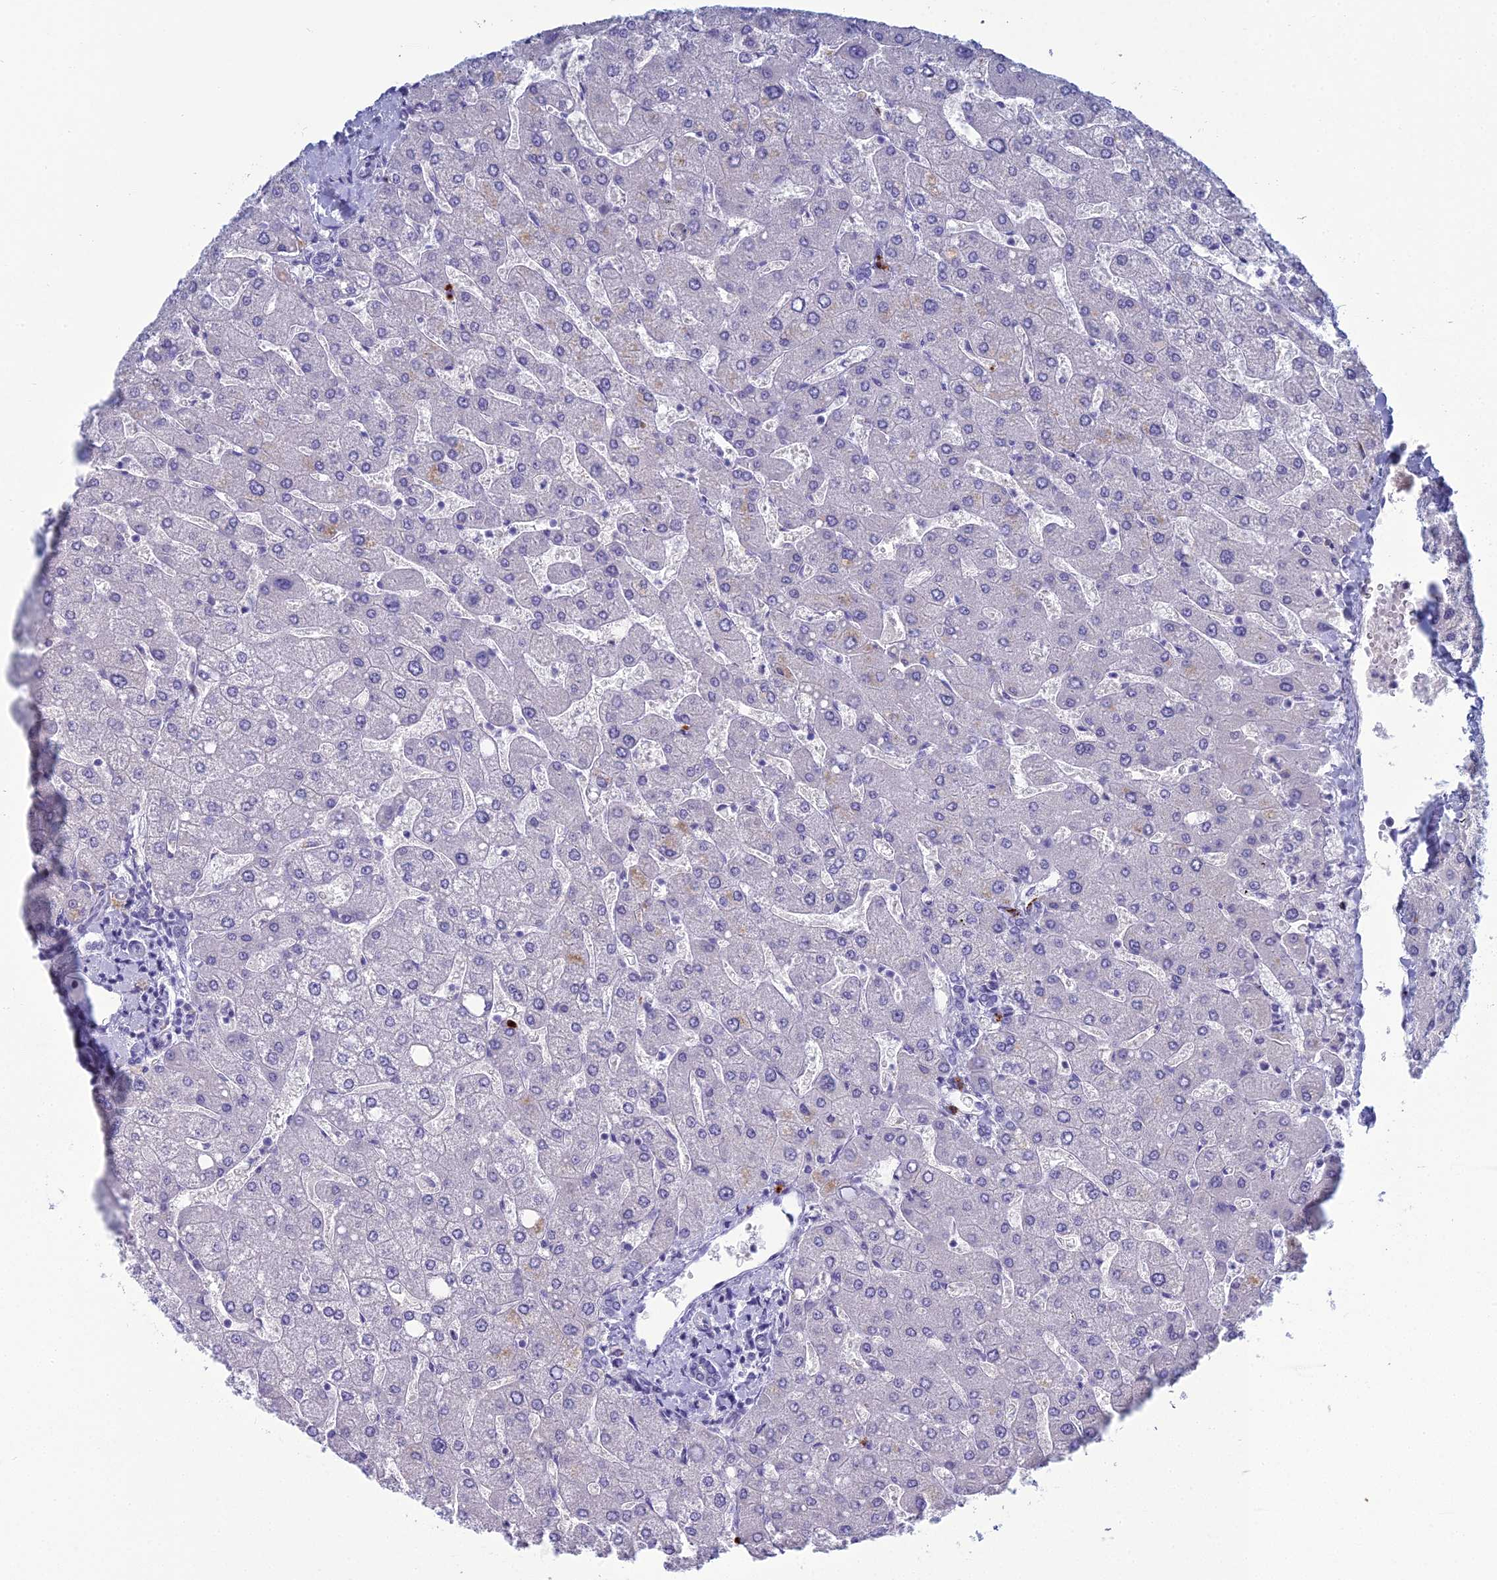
{"staining": {"intensity": "negative", "quantity": "none", "location": "none"}, "tissue": "liver", "cell_type": "Cholangiocytes", "image_type": "normal", "snomed": [{"axis": "morphology", "description": "Normal tissue, NOS"}, {"axis": "topography", "description": "Liver"}], "caption": "High magnification brightfield microscopy of normal liver stained with DAB (brown) and counterstained with hematoxylin (blue): cholangiocytes show no significant positivity. Brightfield microscopy of IHC stained with DAB (3,3'-diaminobenzidine) (brown) and hematoxylin (blue), captured at high magnification.", "gene": "MUC13", "patient": {"sex": "male", "age": 55}}